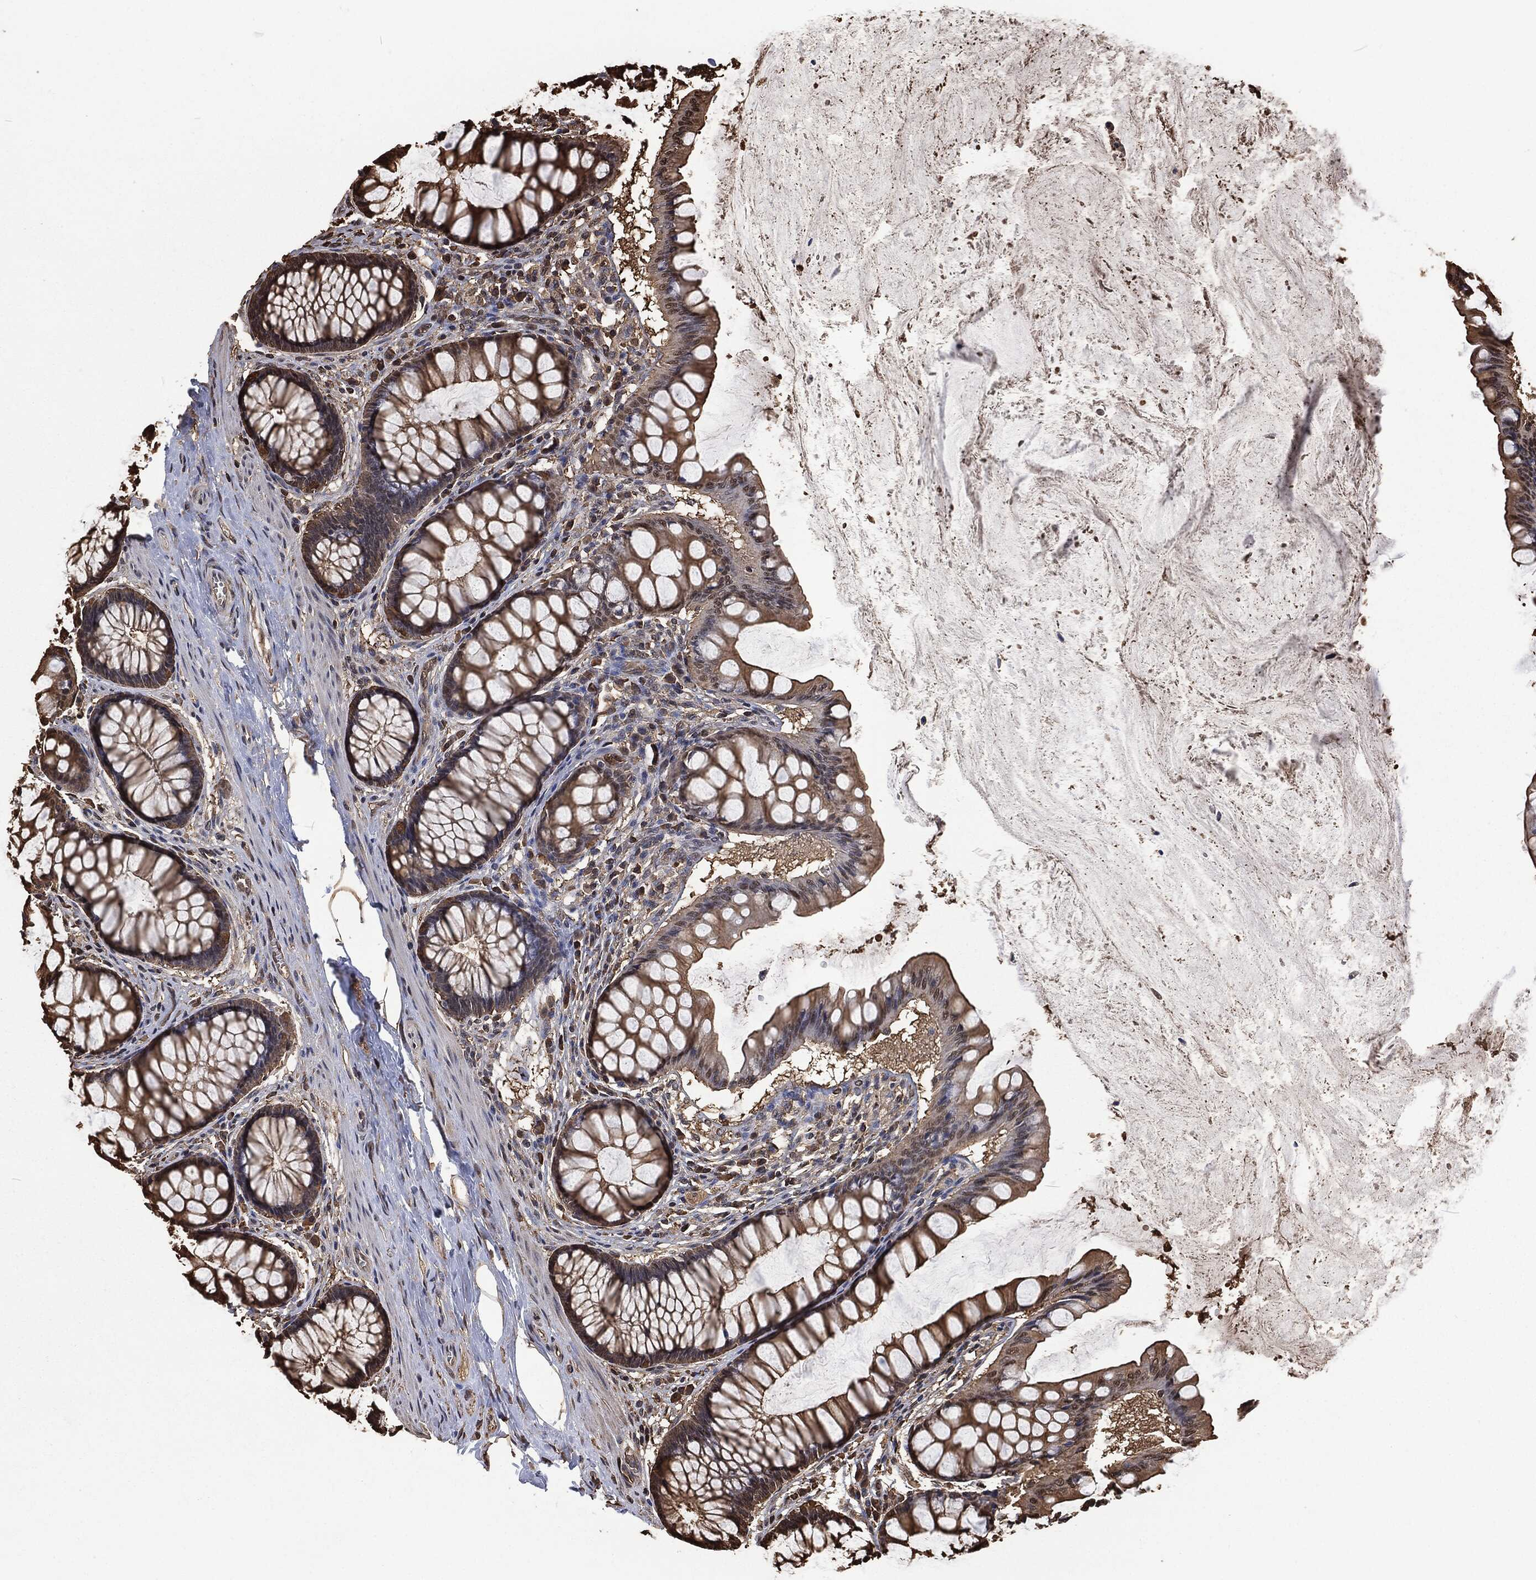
{"staining": {"intensity": "negative", "quantity": "none", "location": "none"}, "tissue": "colon", "cell_type": "Endothelial cells", "image_type": "normal", "snomed": [{"axis": "morphology", "description": "Normal tissue, NOS"}, {"axis": "topography", "description": "Colon"}], "caption": "High power microscopy photomicrograph of an IHC micrograph of benign colon, revealing no significant staining in endothelial cells.", "gene": "PRDX4", "patient": {"sex": "female", "age": 65}}